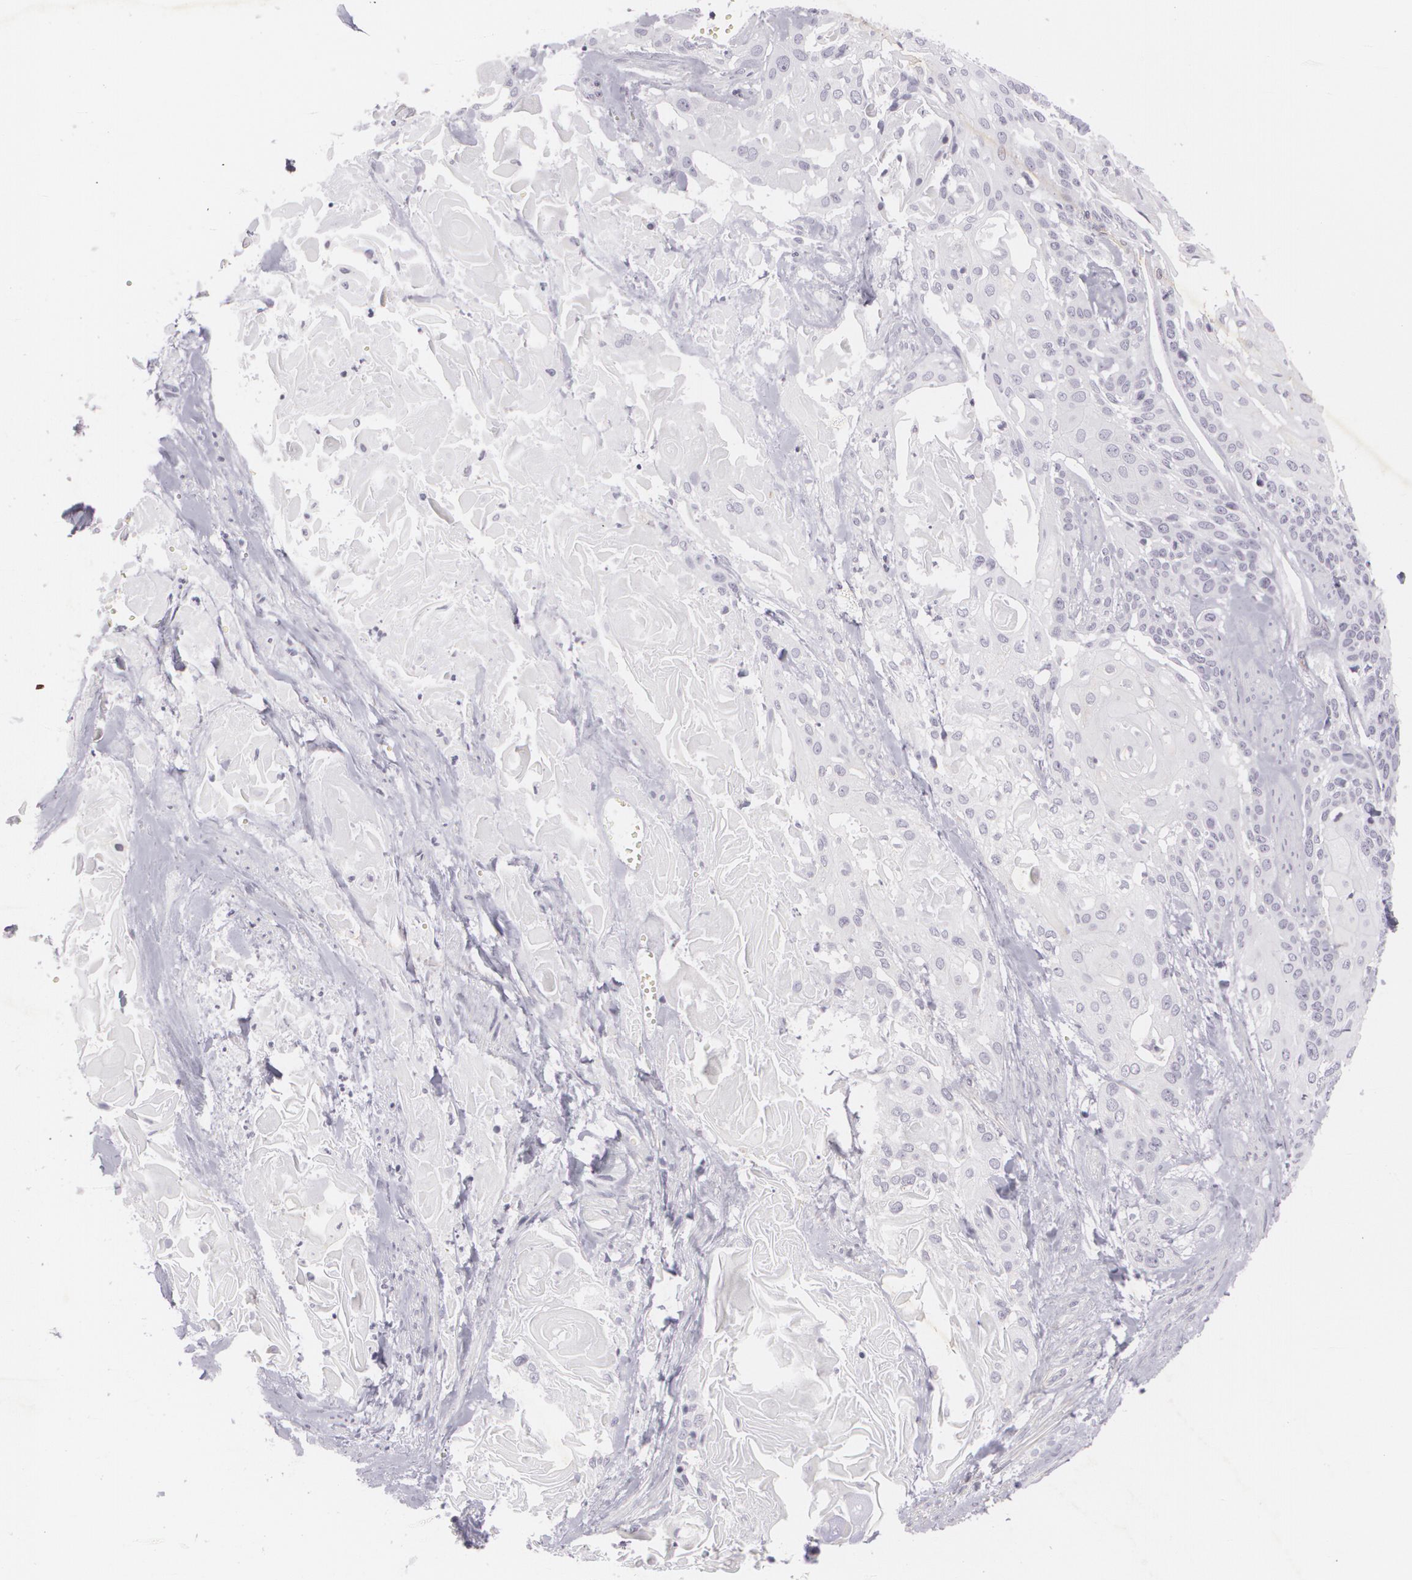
{"staining": {"intensity": "negative", "quantity": "none", "location": "none"}, "tissue": "cervical cancer", "cell_type": "Tumor cells", "image_type": "cancer", "snomed": [{"axis": "morphology", "description": "Squamous cell carcinoma, NOS"}, {"axis": "topography", "description": "Cervix"}], "caption": "High magnification brightfield microscopy of cervical cancer stained with DAB (3,3'-diaminobenzidine) (brown) and counterstained with hematoxylin (blue): tumor cells show no significant positivity.", "gene": "MAP2", "patient": {"sex": "female", "age": 57}}